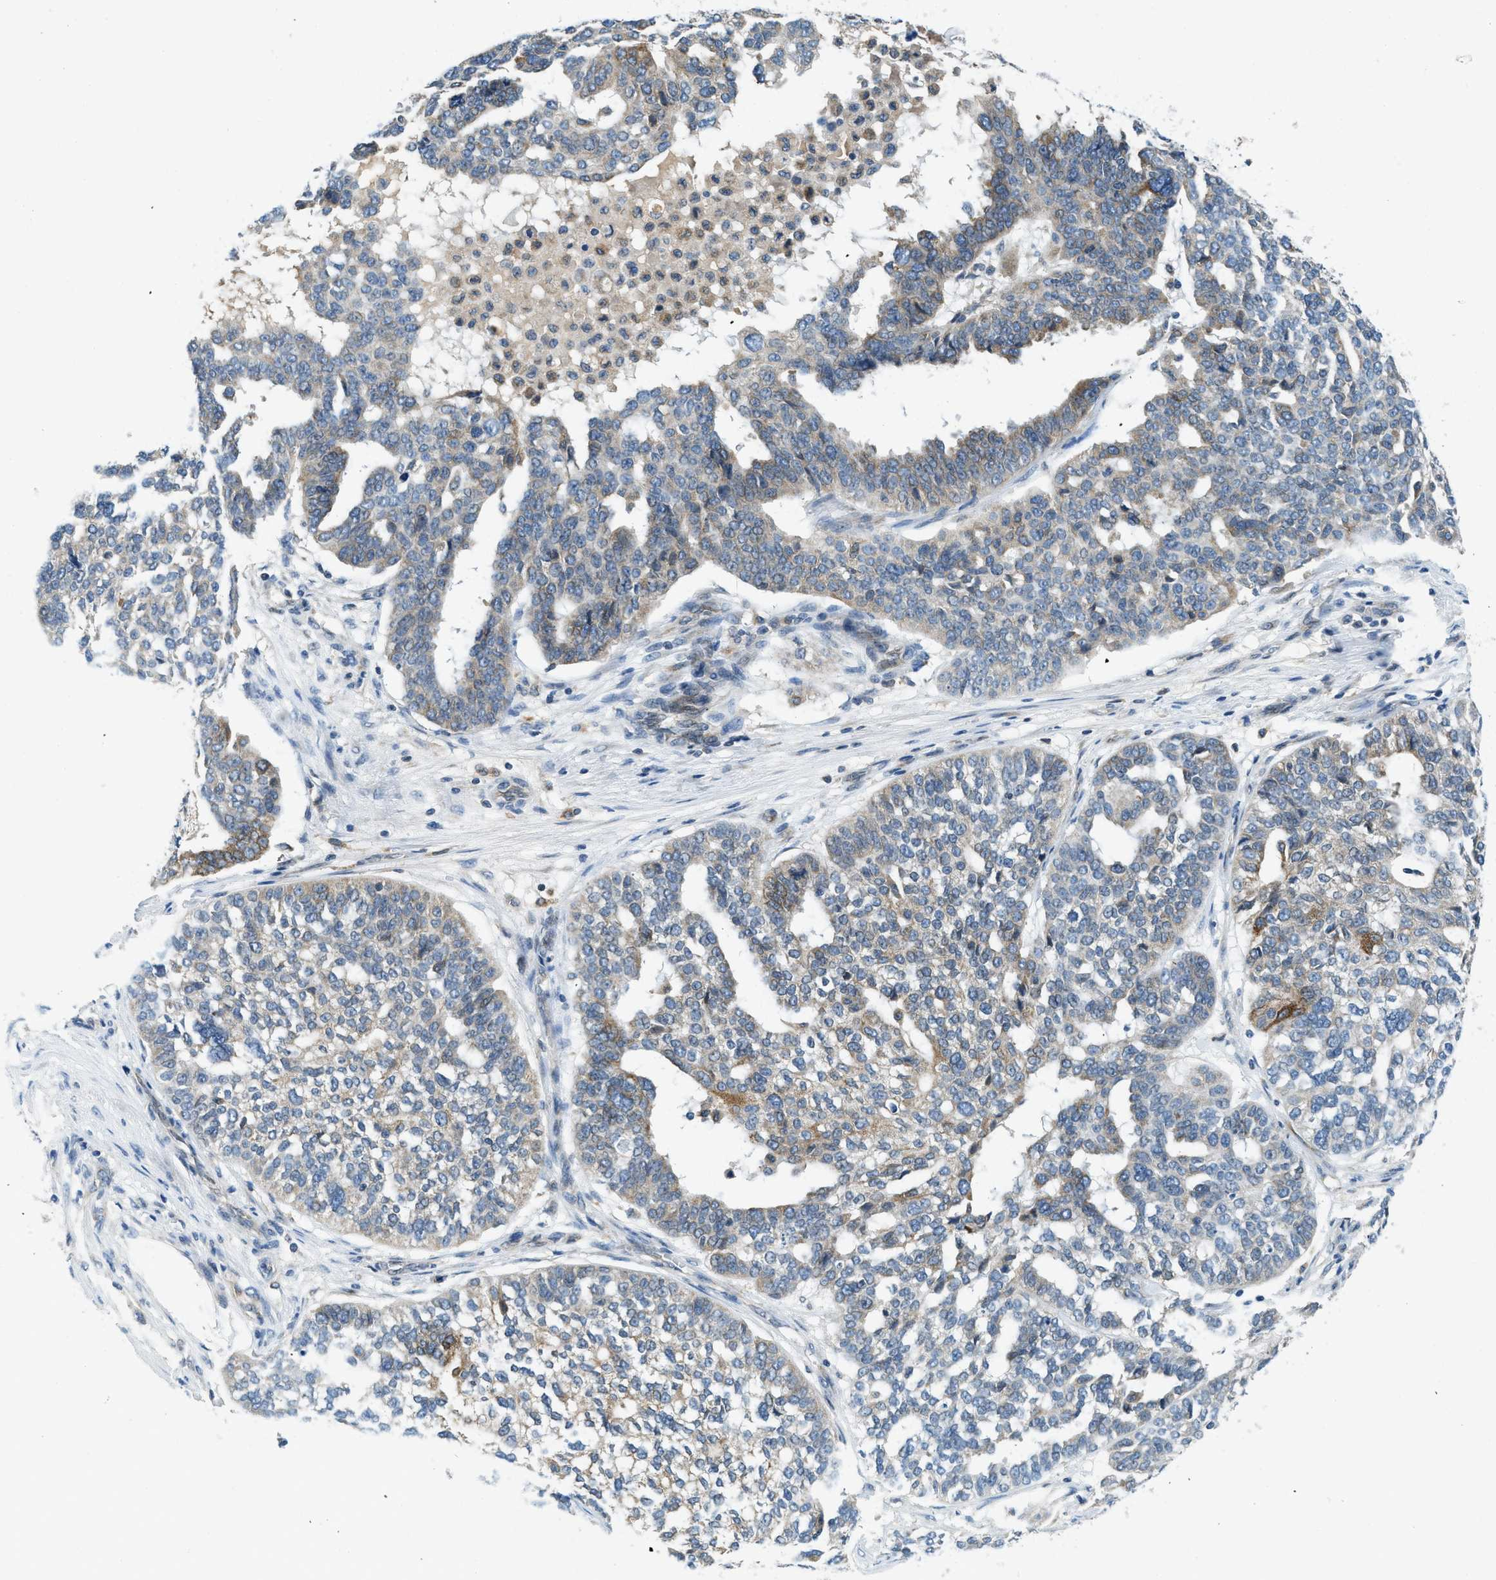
{"staining": {"intensity": "moderate", "quantity": "<25%", "location": "cytoplasmic/membranous"}, "tissue": "ovarian cancer", "cell_type": "Tumor cells", "image_type": "cancer", "snomed": [{"axis": "morphology", "description": "Cystadenocarcinoma, serous, NOS"}, {"axis": "topography", "description": "Ovary"}], "caption": "Immunohistochemistry (IHC) of human ovarian serous cystadenocarcinoma displays low levels of moderate cytoplasmic/membranous expression in about <25% of tumor cells.", "gene": "BCAP31", "patient": {"sex": "female", "age": 59}}